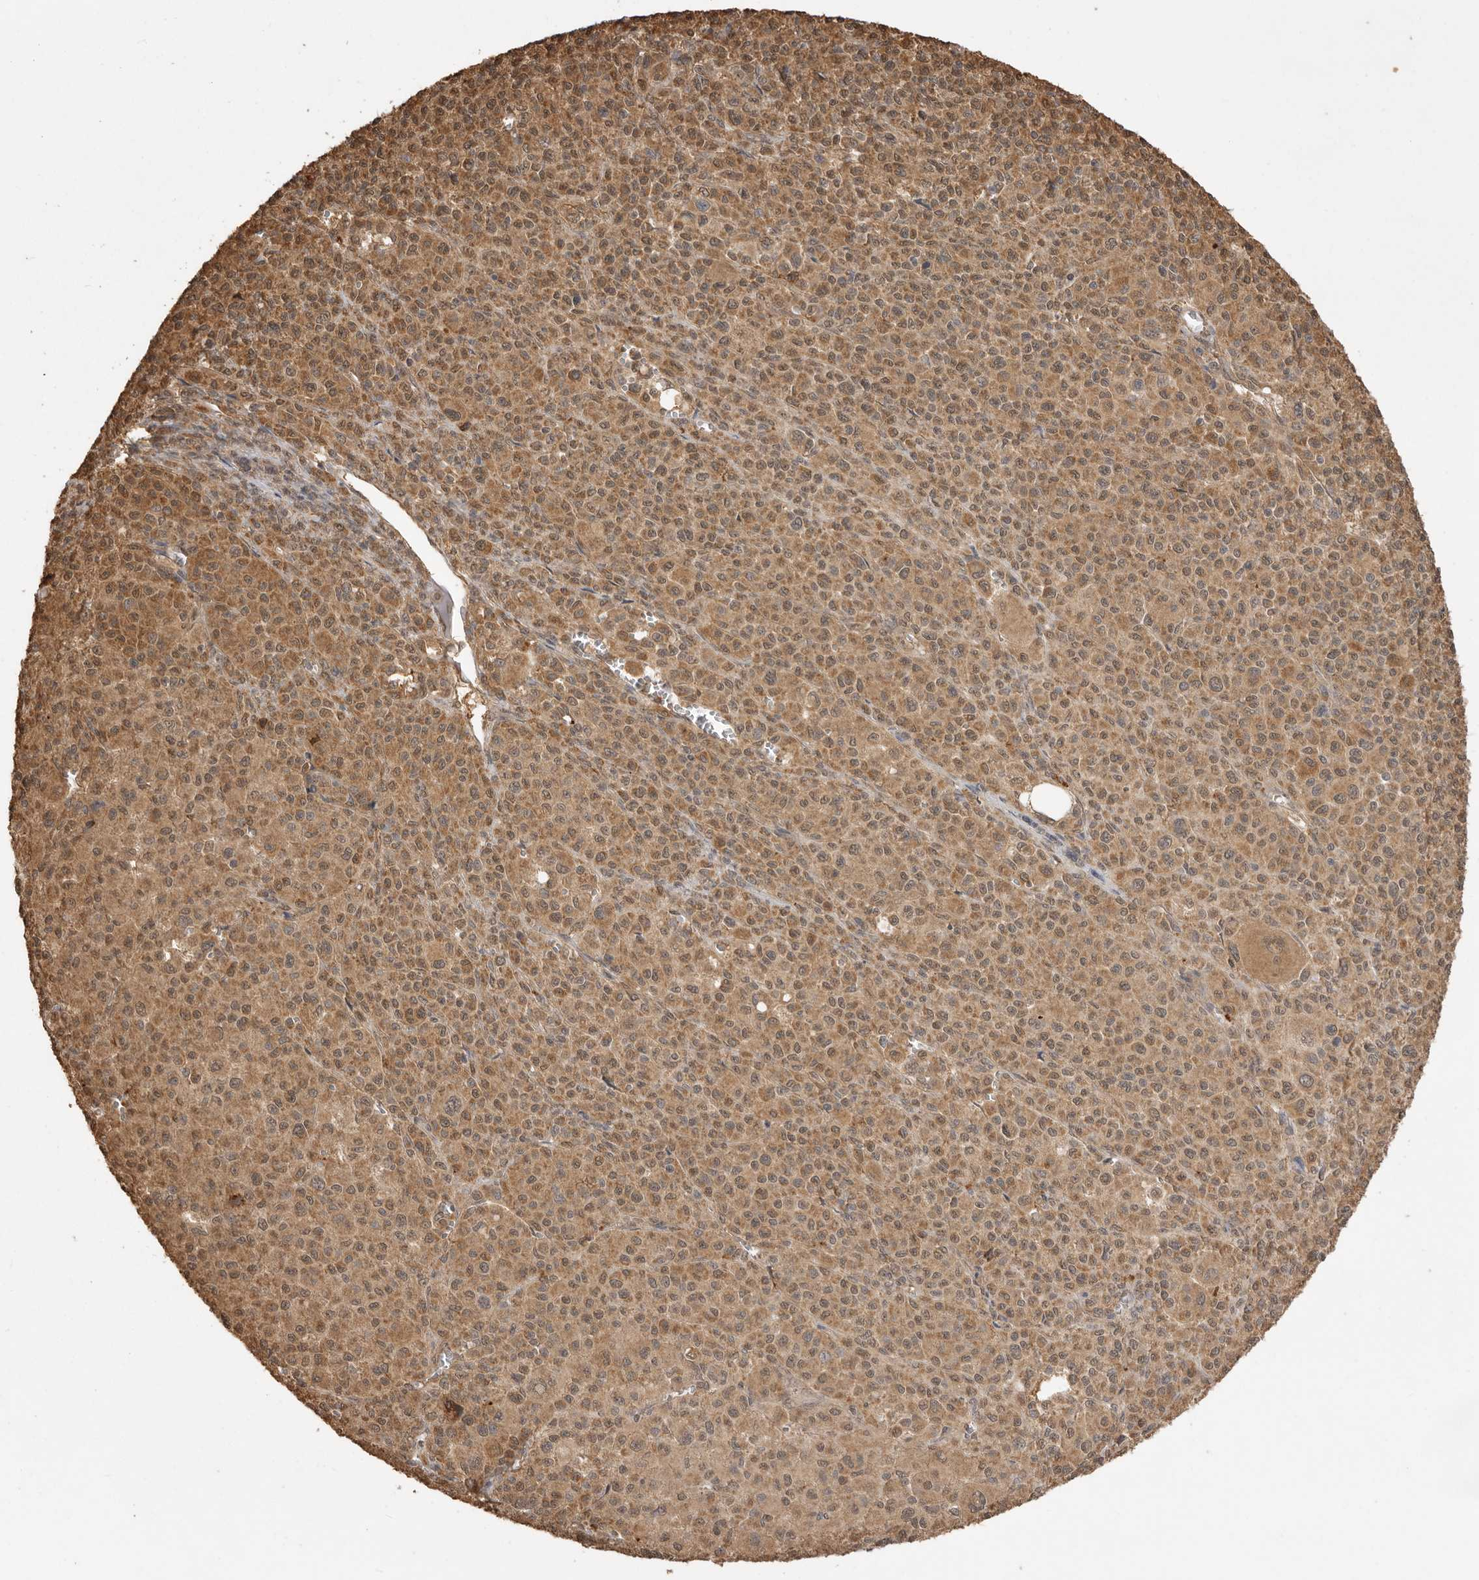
{"staining": {"intensity": "moderate", "quantity": ">75%", "location": "cytoplasmic/membranous"}, "tissue": "melanoma", "cell_type": "Tumor cells", "image_type": "cancer", "snomed": [{"axis": "morphology", "description": "Malignant melanoma, Metastatic site"}, {"axis": "topography", "description": "Skin"}], "caption": "Approximately >75% of tumor cells in melanoma reveal moderate cytoplasmic/membranous protein positivity as visualized by brown immunohistochemical staining.", "gene": "JAG2", "patient": {"sex": "female", "age": 74}}